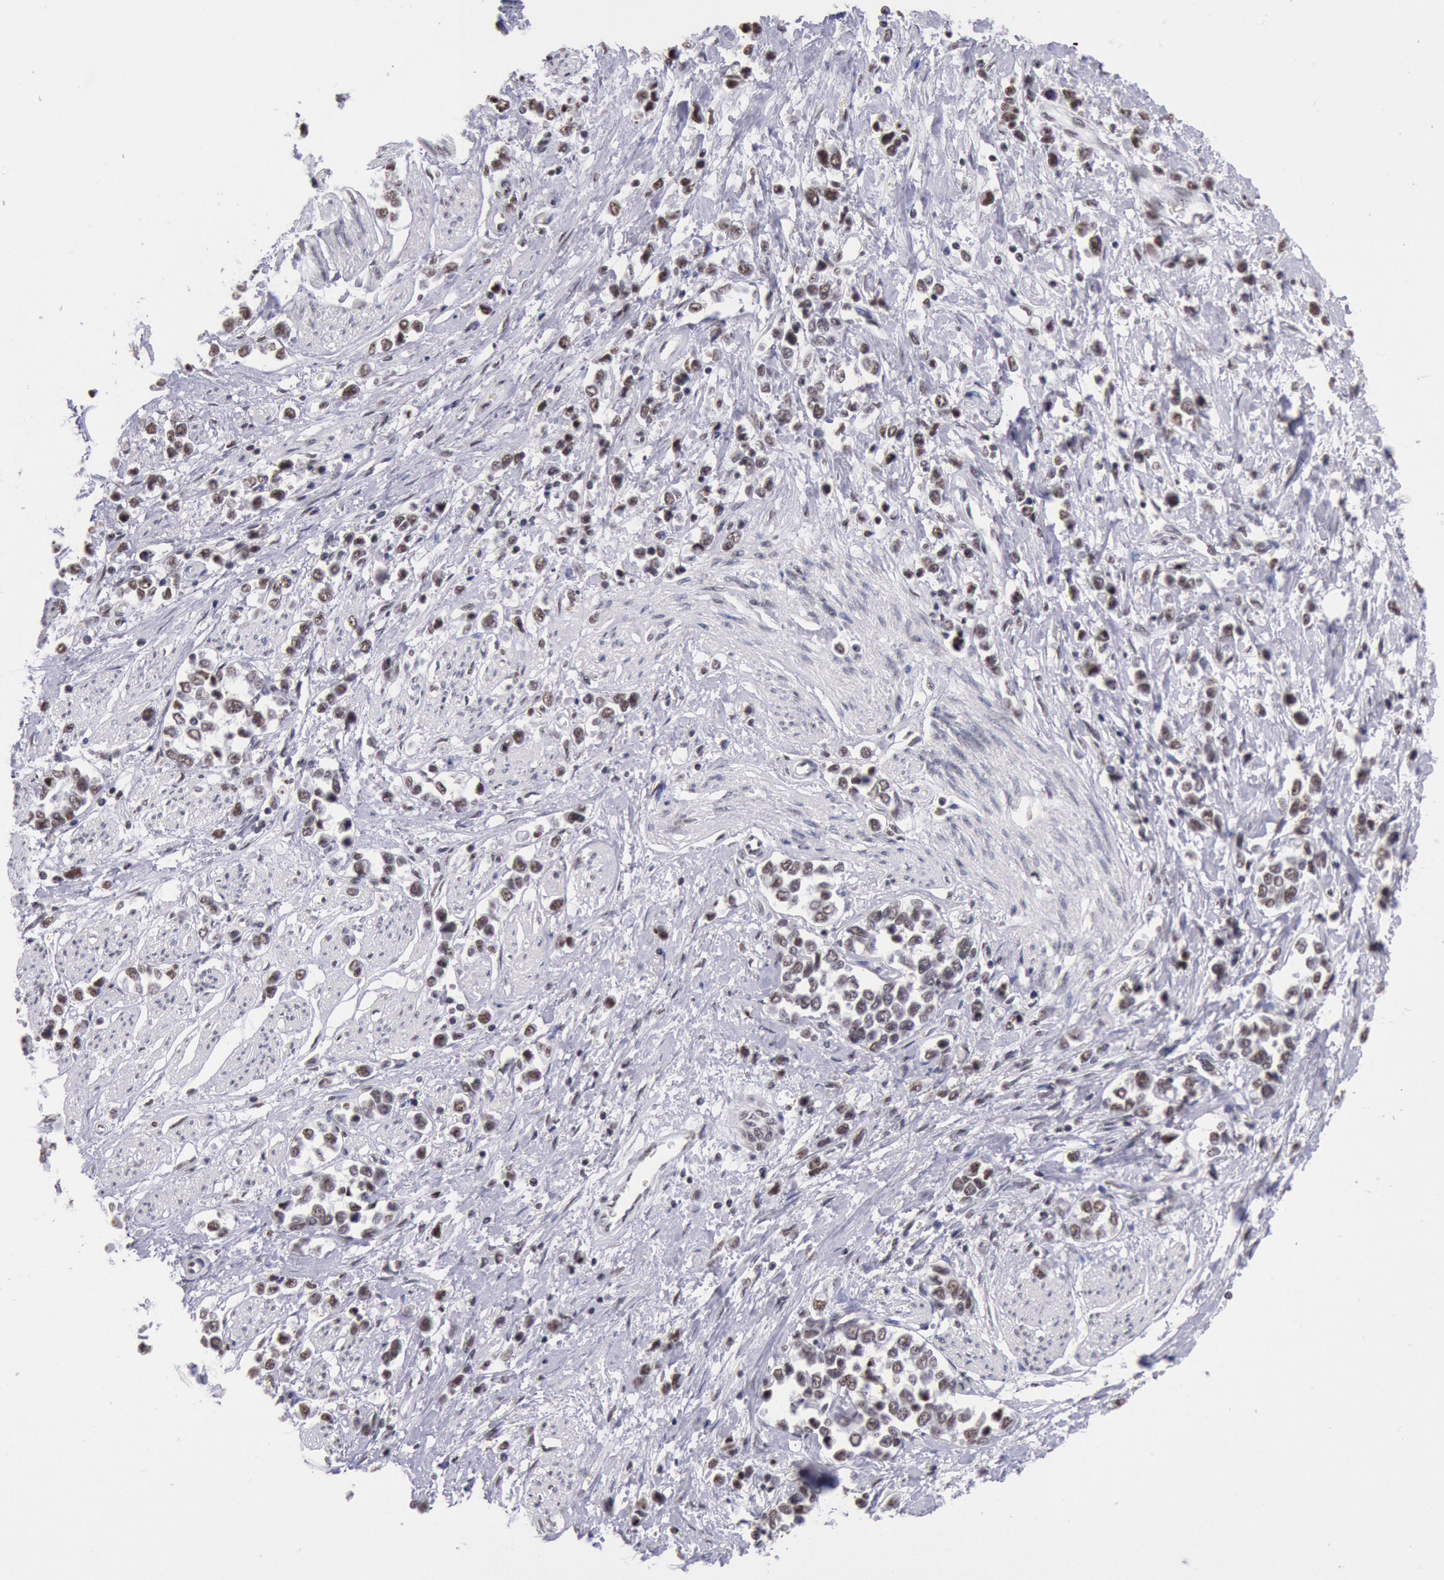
{"staining": {"intensity": "moderate", "quantity": ">75%", "location": "nuclear"}, "tissue": "stomach cancer", "cell_type": "Tumor cells", "image_type": "cancer", "snomed": [{"axis": "morphology", "description": "Adenocarcinoma, NOS"}, {"axis": "topography", "description": "Stomach, upper"}], "caption": "Human stomach cancer stained for a protein (brown) displays moderate nuclear positive positivity in approximately >75% of tumor cells.", "gene": "SNRPD3", "patient": {"sex": "male", "age": 76}}